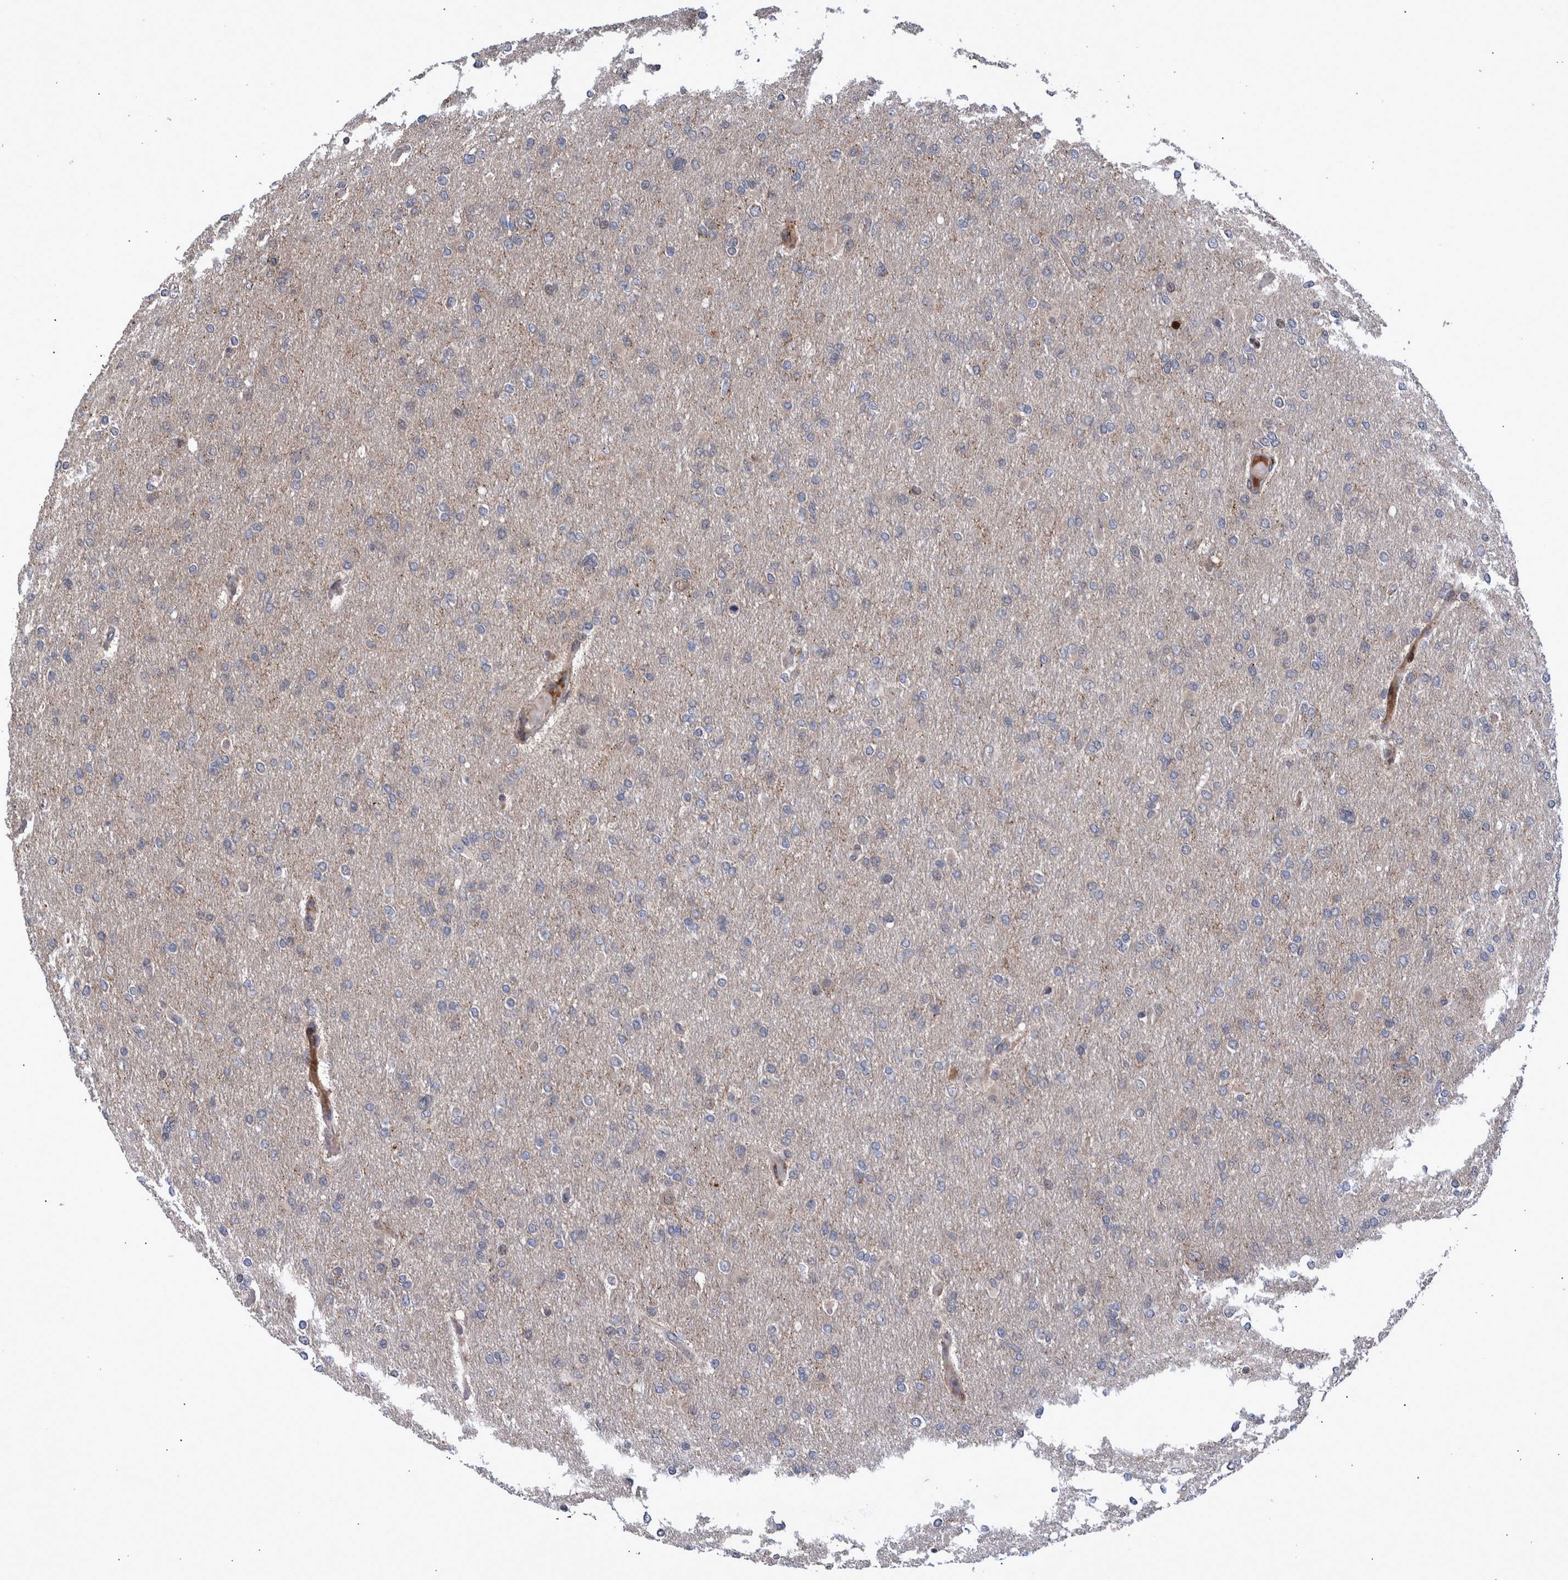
{"staining": {"intensity": "negative", "quantity": "none", "location": "none"}, "tissue": "glioma", "cell_type": "Tumor cells", "image_type": "cancer", "snomed": [{"axis": "morphology", "description": "Glioma, malignant, High grade"}, {"axis": "topography", "description": "Cerebral cortex"}], "caption": "A photomicrograph of glioma stained for a protein shows no brown staining in tumor cells. (Immunohistochemistry, brightfield microscopy, high magnification).", "gene": "SHISA6", "patient": {"sex": "female", "age": 36}}